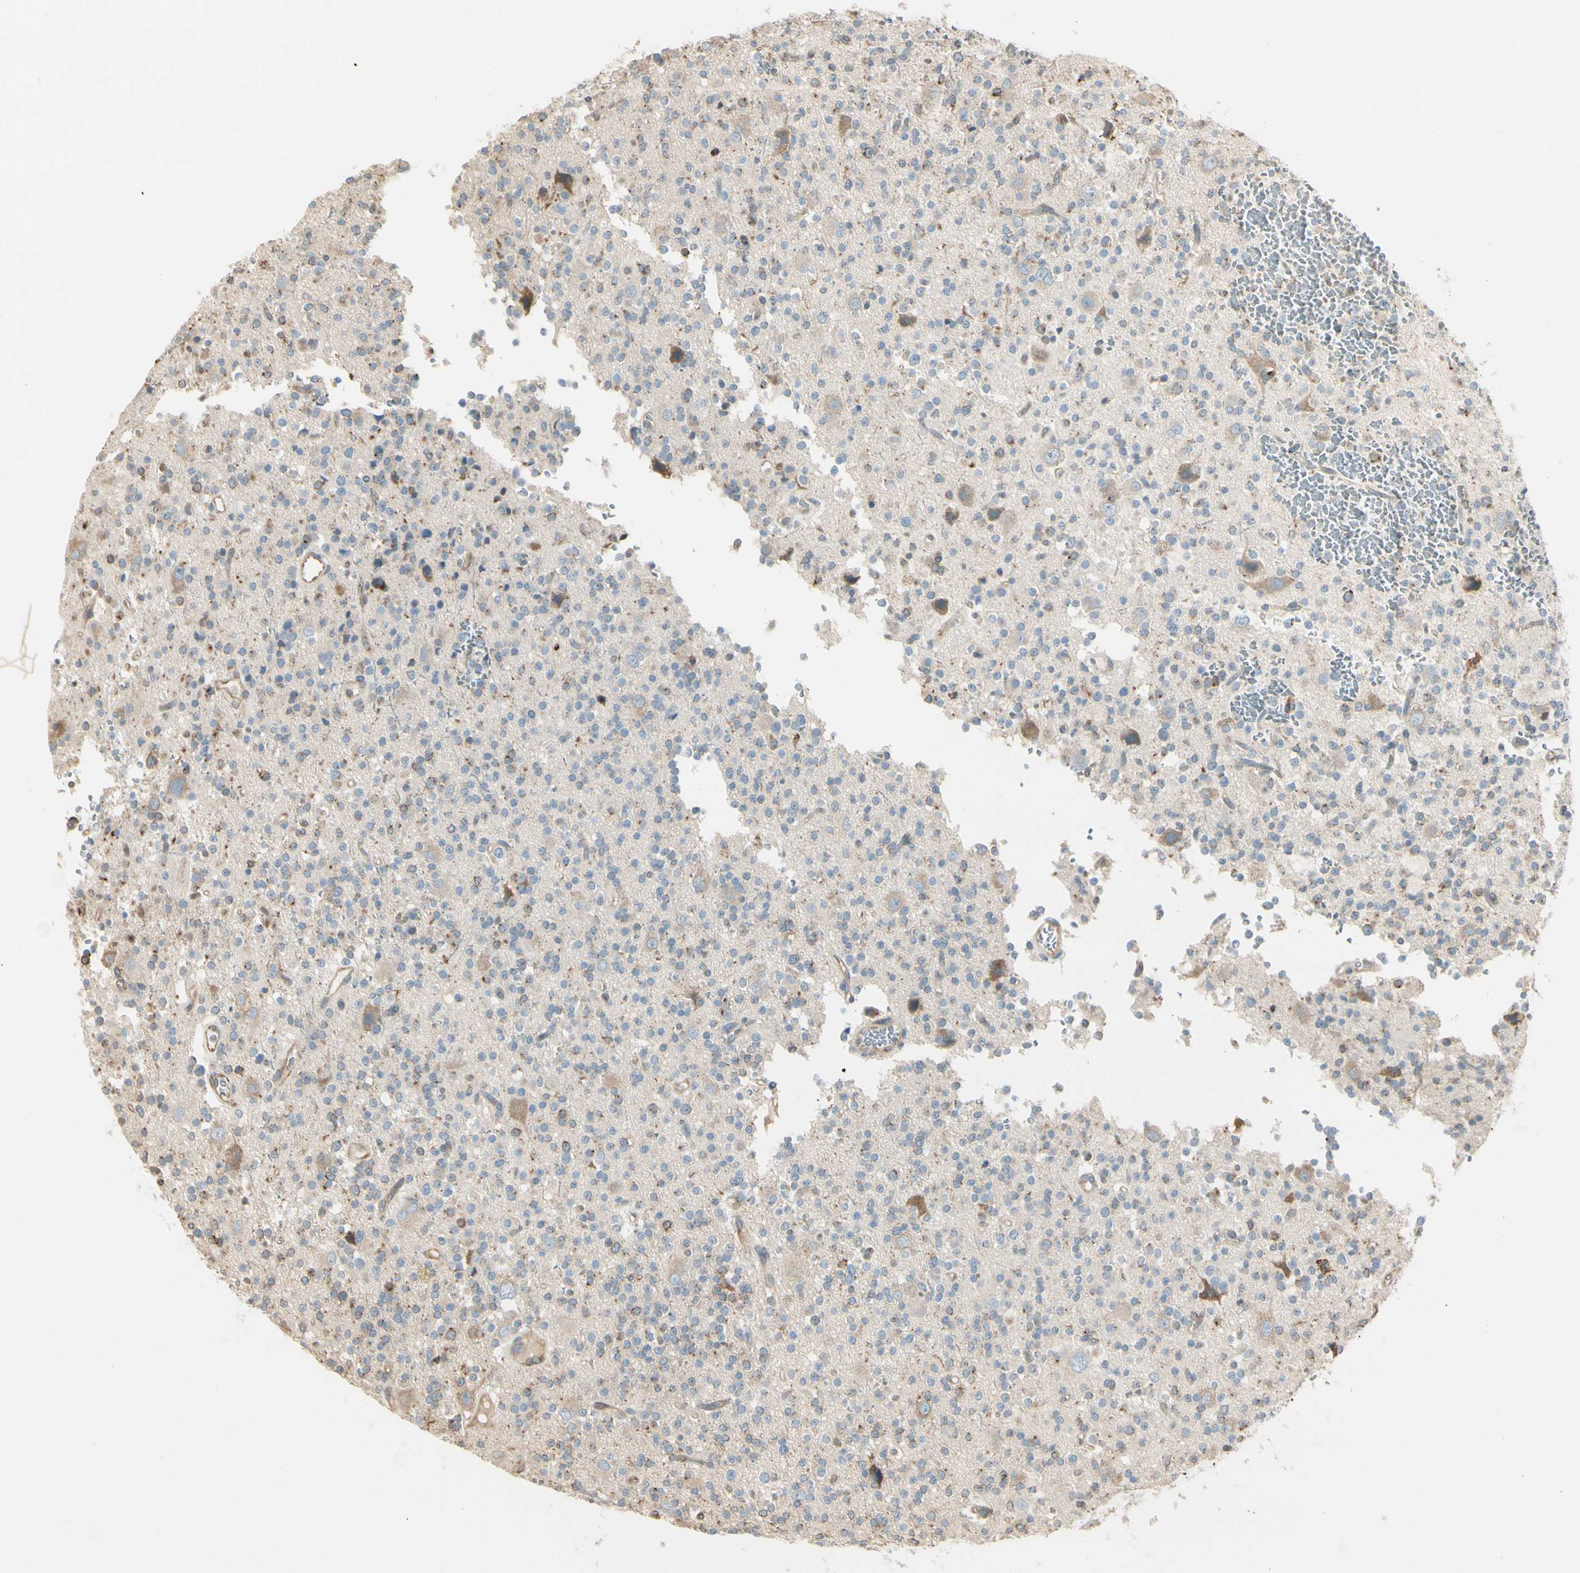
{"staining": {"intensity": "weak", "quantity": "<25%", "location": "cytoplasmic/membranous"}, "tissue": "glioma", "cell_type": "Tumor cells", "image_type": "cancer", "snomed": [{"axis": "morphology", "description": "Glioma, malignant, High grade"}, {"axis": "topography", "description": "Brain"}], "caption": "IHC image of neoplastic tissue: human malignant glioma (high-grade) stained with DAB reveals no significant protein staining in tumor cells. (Immunohistochemistry, brightfield microscopy, high magnification).", "gene": "NUCB2", "patient": {"sex": "male", "age": 47}}